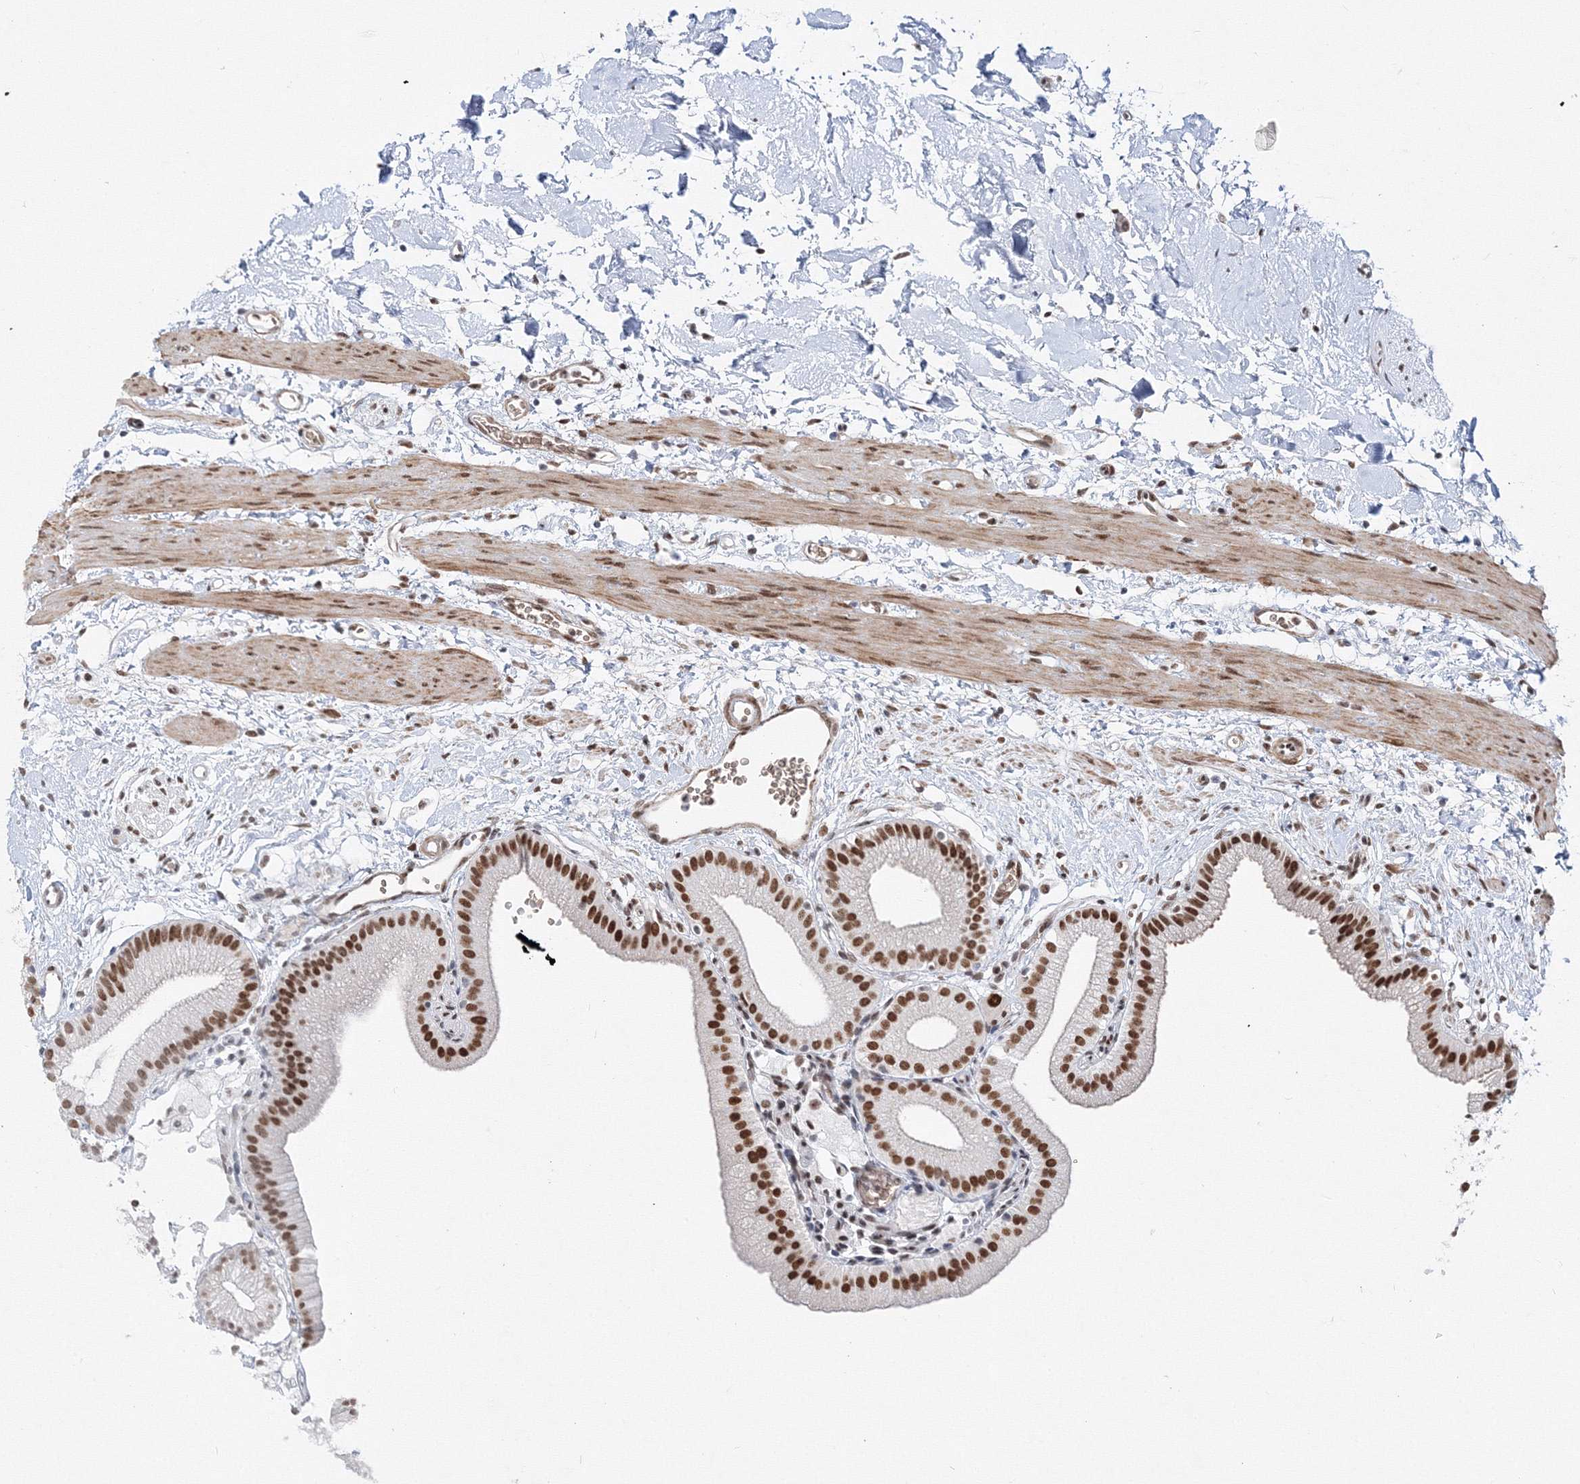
{"staining": {"intensity": "strong", "quantity": ">75%", "location": "nuclear"}, "tissue": "gallbladder", "cell_type": "Glandular cells", "image_type": "normal", "snomed": [{"axis": "morphology", "description": "Normal tissue, NOS"}, {"axis": "topography", "description": "Gallbladder"}], "caption": "A photomicrograph of gallbladder stained for a protein reveals strong nuclear brown staining in glandular cells.", "gene": "ZNF638", "patient": {"sex": "male", "age": 55}}